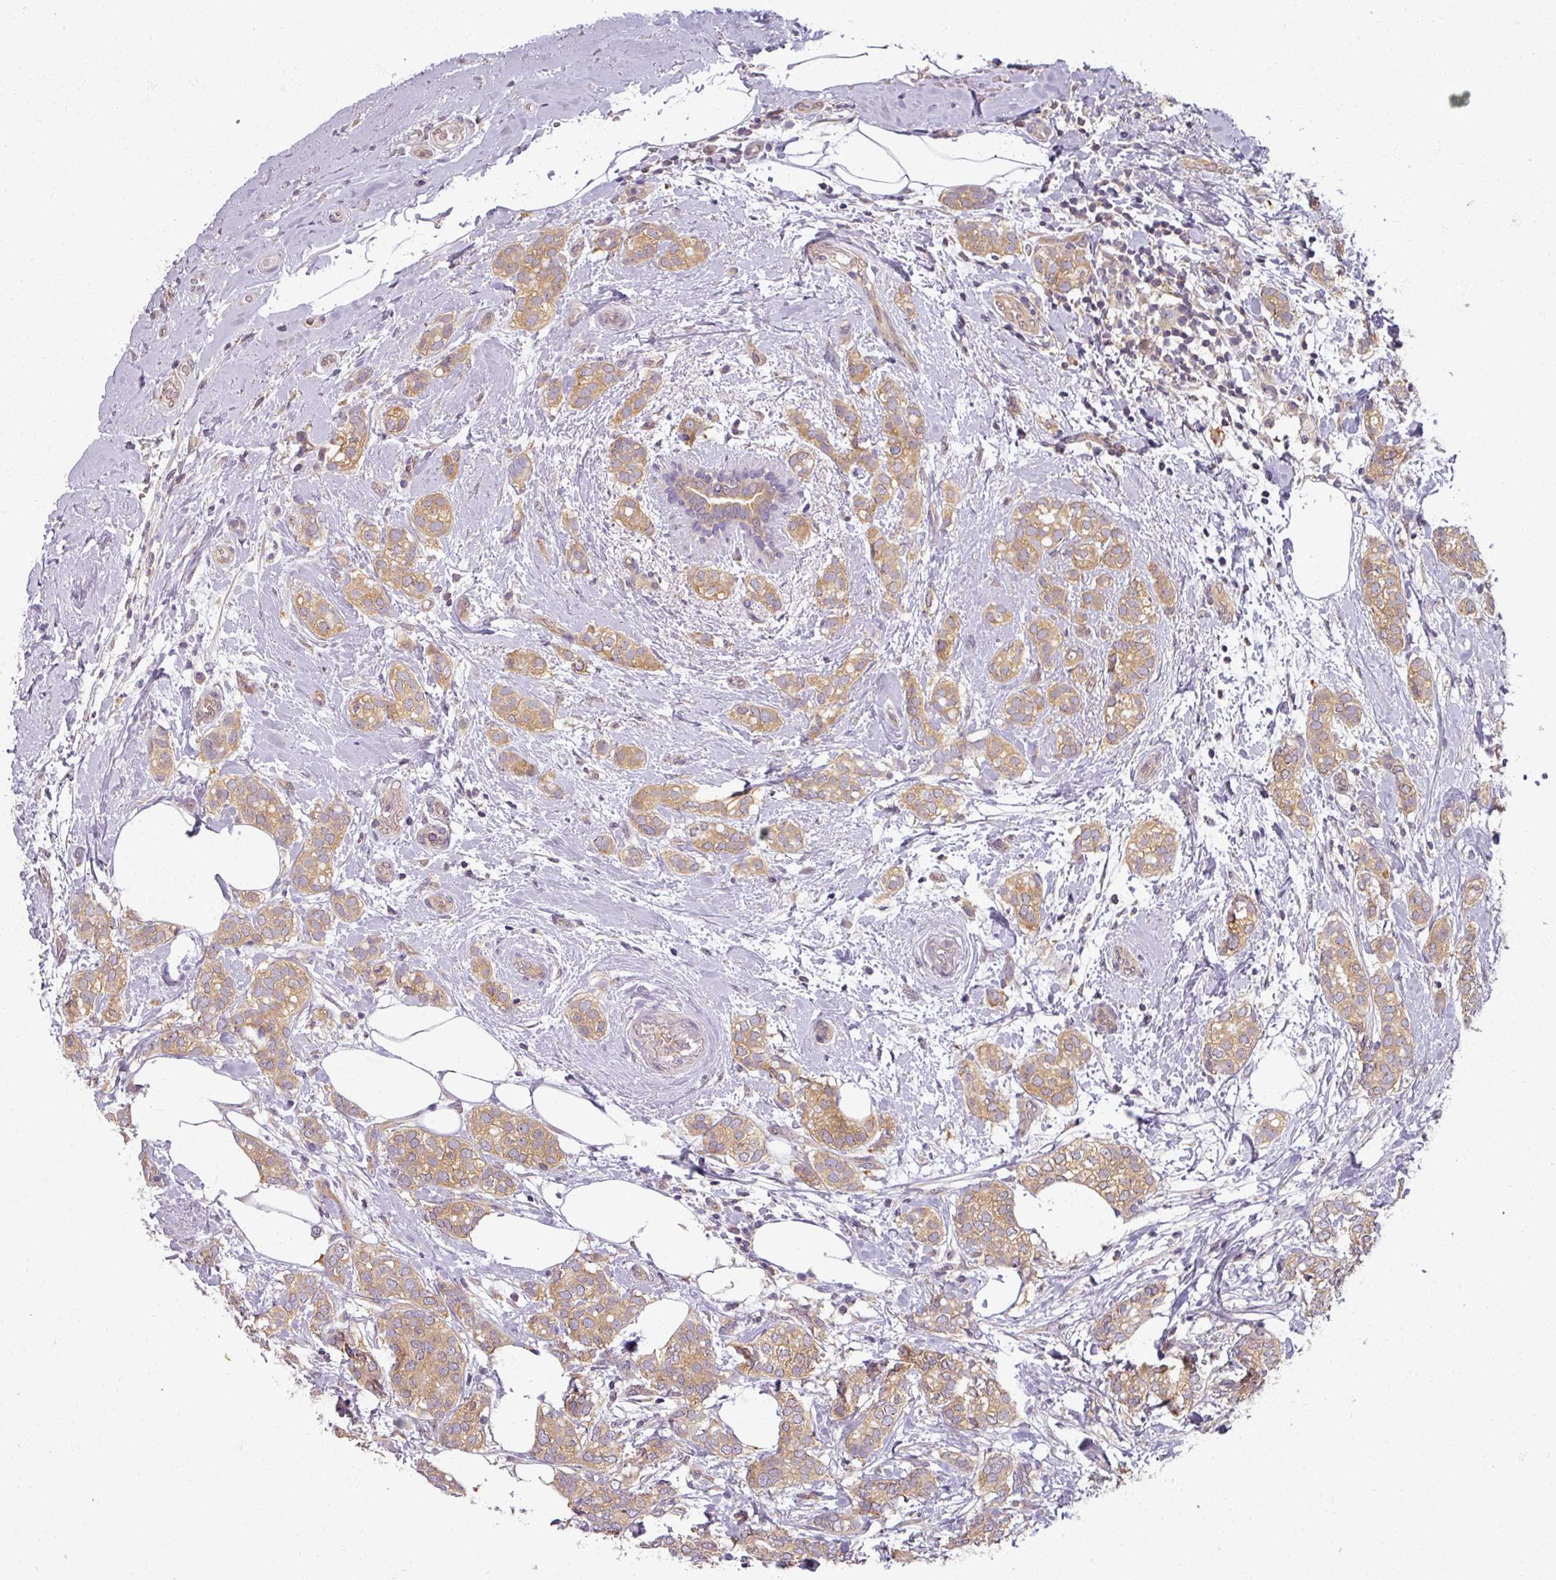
{"staining": {"intensity": "moderate", "quantity": ">75%", "location": "cytoplasmic/membranous"}, "tissue": "breast cancer", "cell_type": "Tumor cells", "image_type": "cancer", "snomed": [{"axis": "morphology", "description": "Duct carcinoma"}, {"axis": "topography", "description": "Breast"}], "caption": "Breast cancer (infiltrating ductal carcinoma) stained with a protein marker displays moderate staining in tumor cells.", "gene": "AGPAT4", "patient": {"sex": "female", "age": 73}}